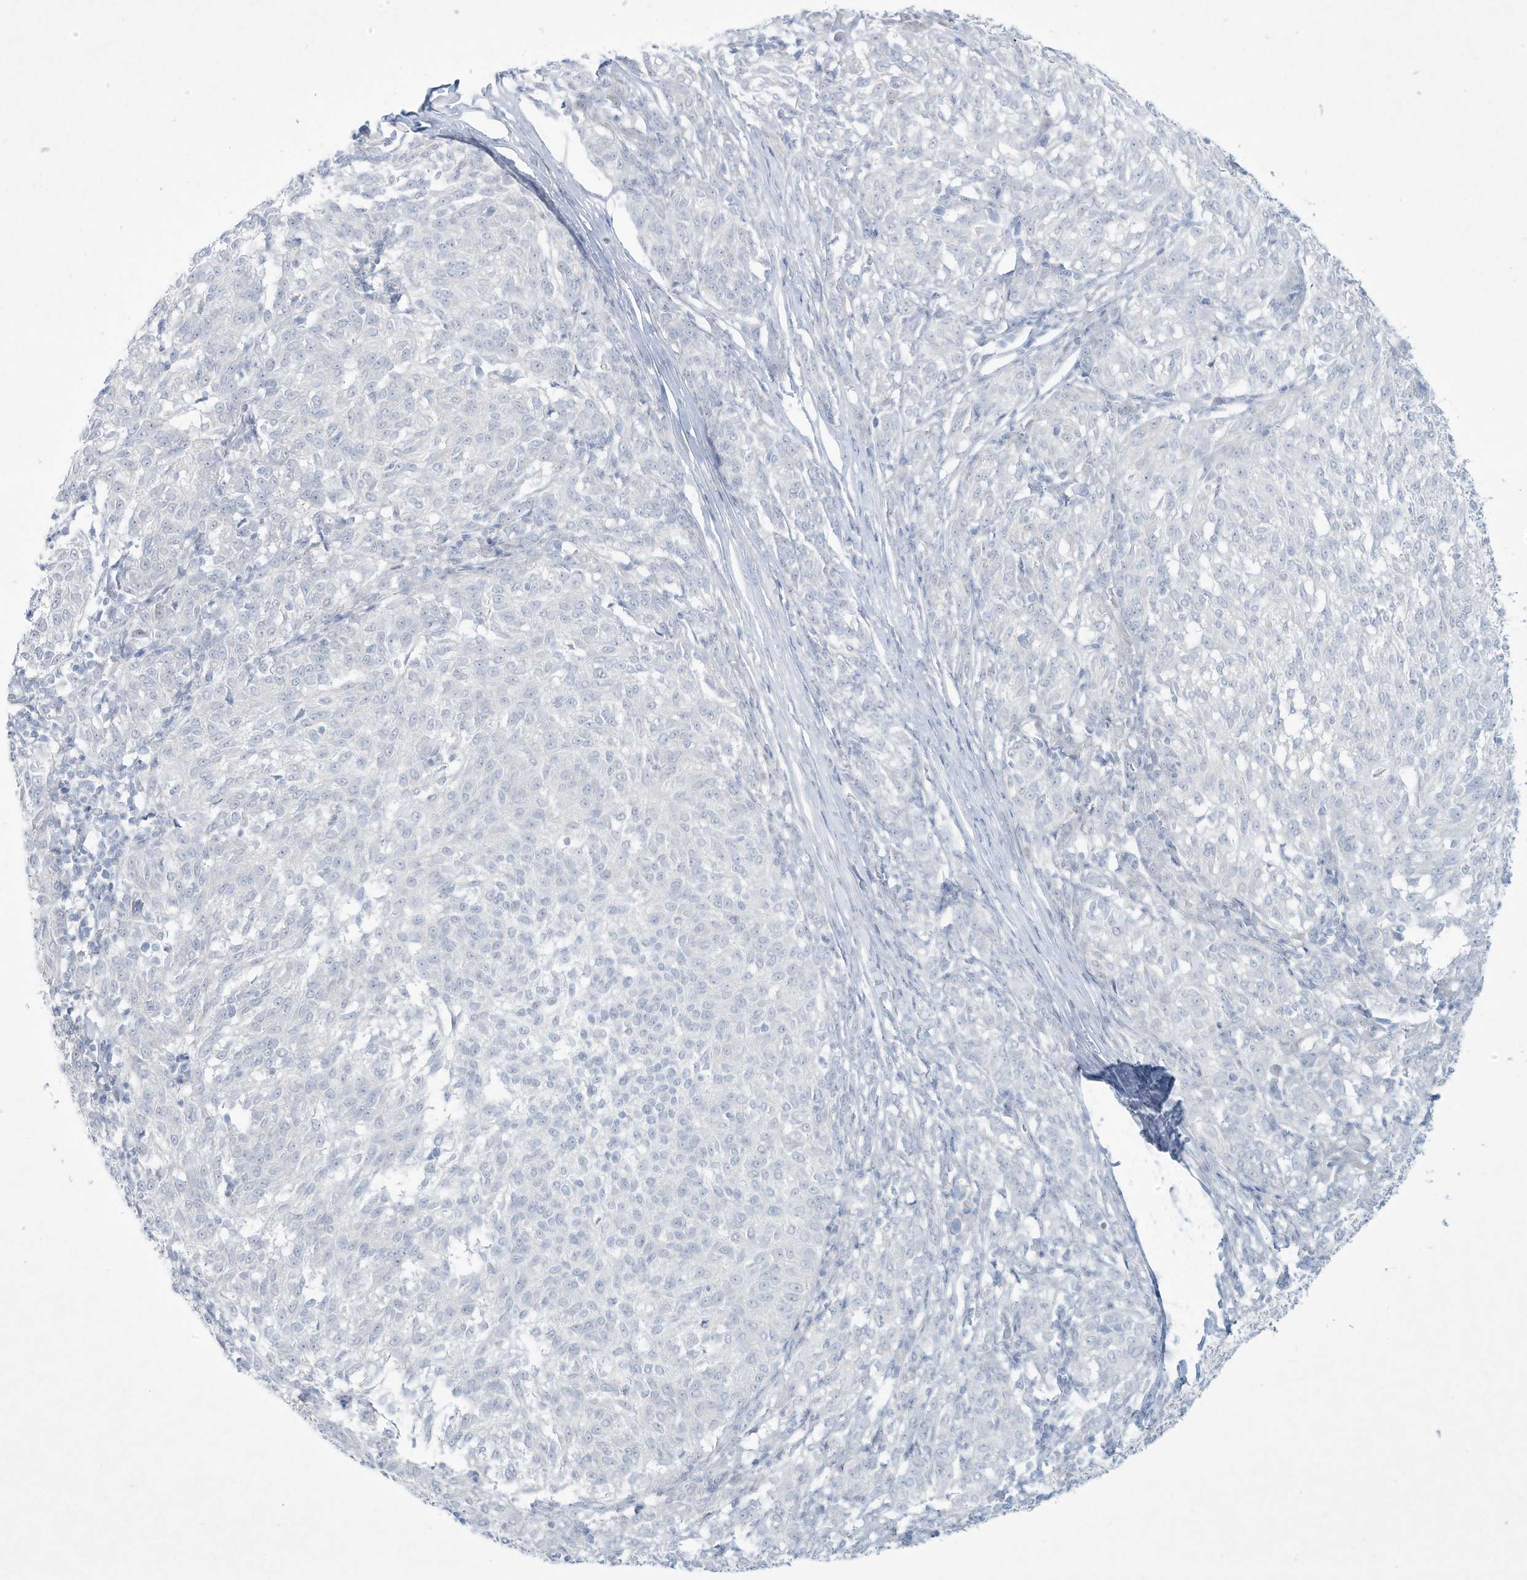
{"staining": {"intensity": "negative", "quantity": "none", "location": "none"}, "tissue": "melanoma", "cell_type": "Tumor cells", "image_type": "cancer", "snomed": [{"axis": "morphology", "description": "Malignant melanoma, NOS"}, {"axis": "topography", "description": "Skin"}], "caption": "The histopathology image demonstrates no staining of tumor cells in melanoma.", "gene": "PAX6", "patient": {"sex": "female", "age": 72}}